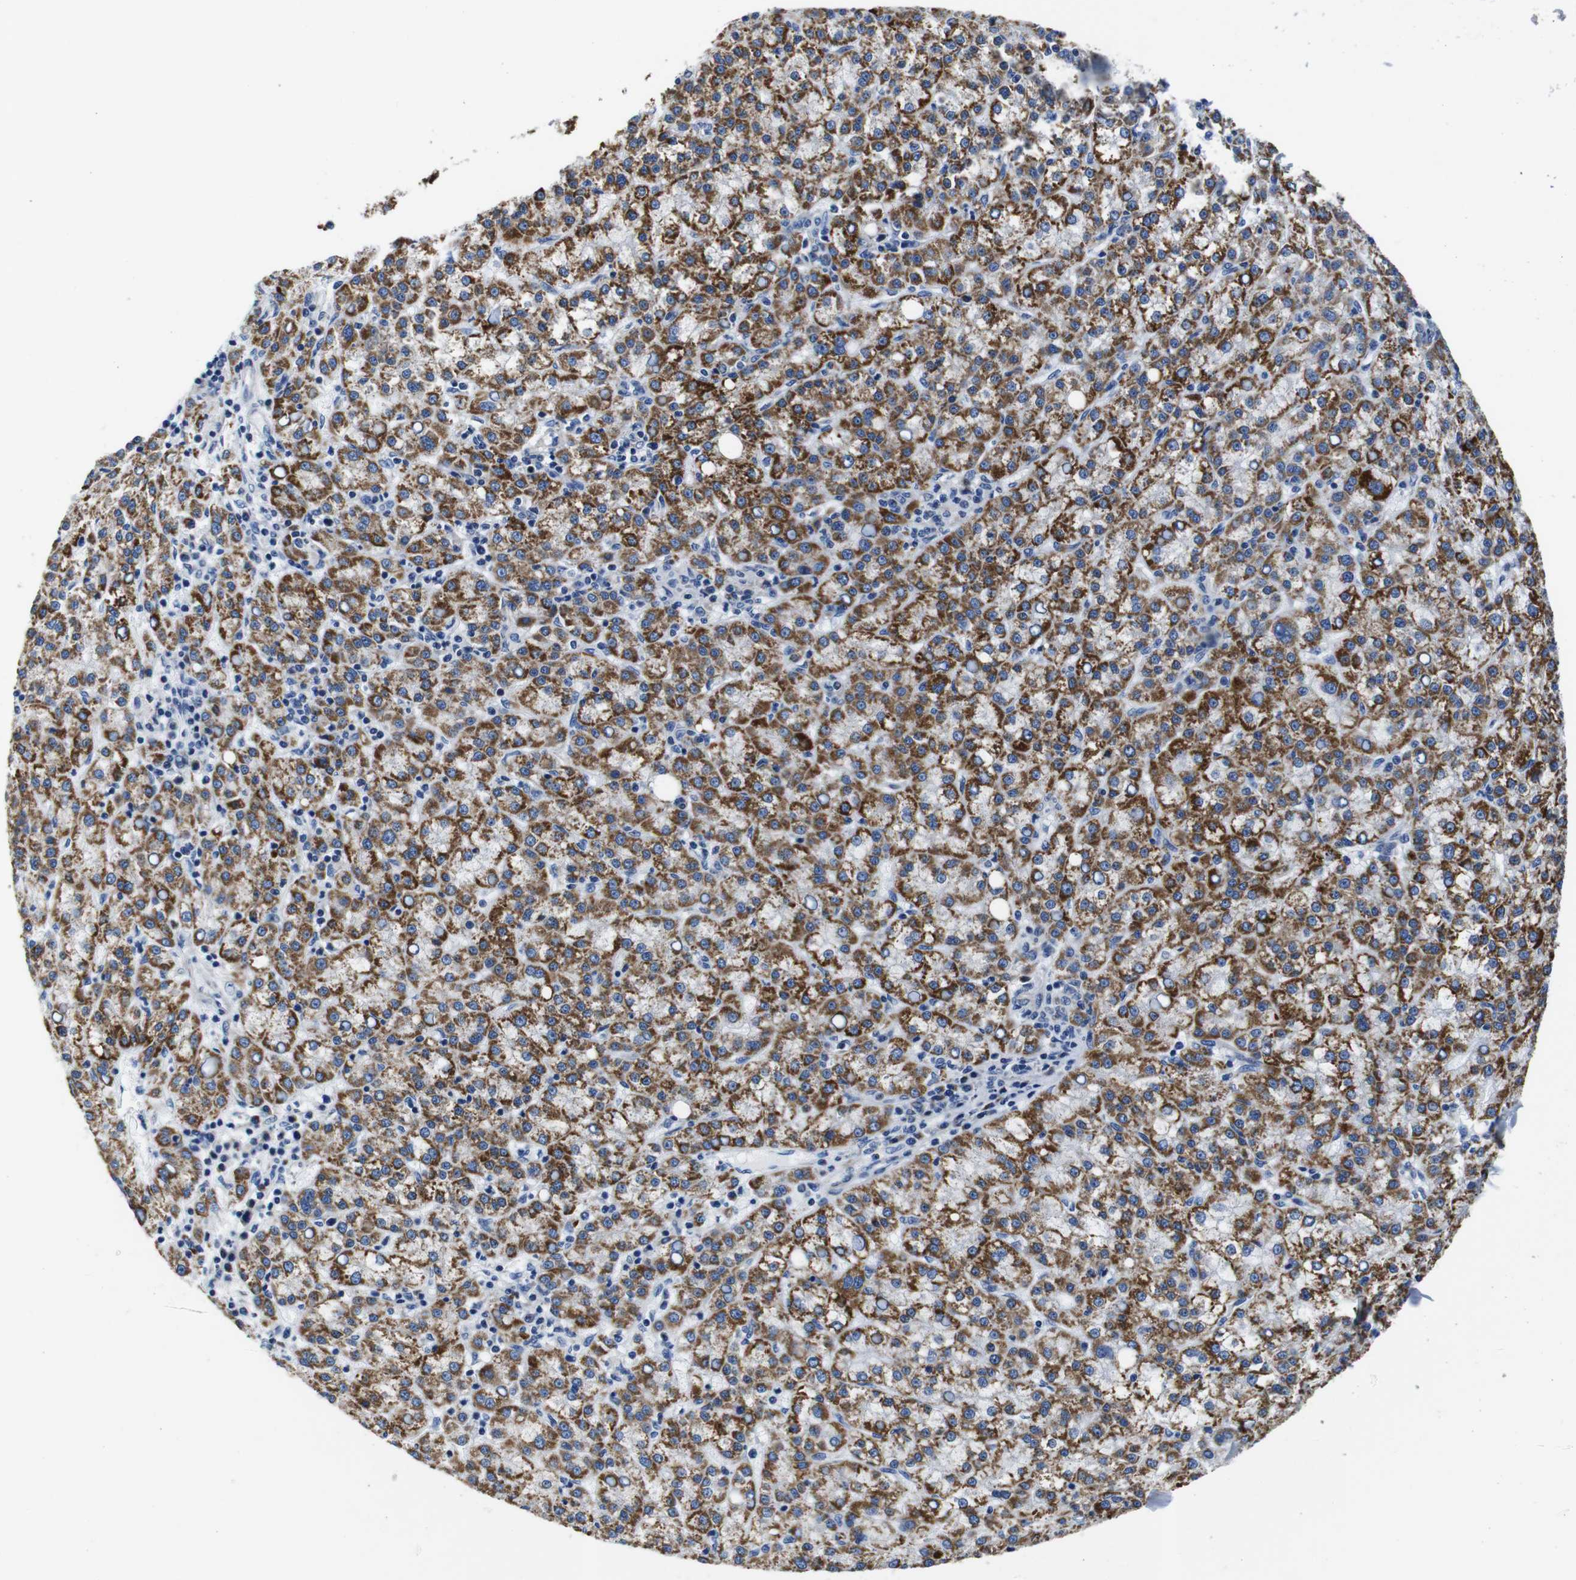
{"staining": {"intensity": "moderate", "quantity": ">75%", "location": "cytoplasmic/membranous"}, "tissue": "liver cancer", "cell_type": "Tumor cells", "image_type": "cancer", "snomed": [{"axis": "morphology", "description": "Carcinoma, Hepatocellular, NOS"}, {"axis": "topography", "description": "Liver"}], "caption": "Brown immunohistochemical staining in human liver cancer (hepatocellular carcinoma) displays moderate cytoplasmic/membranous staining in approximately >75% of tumor cells.", "gene": "SNX19", "patient": {"sex": "female", "age": 58}}